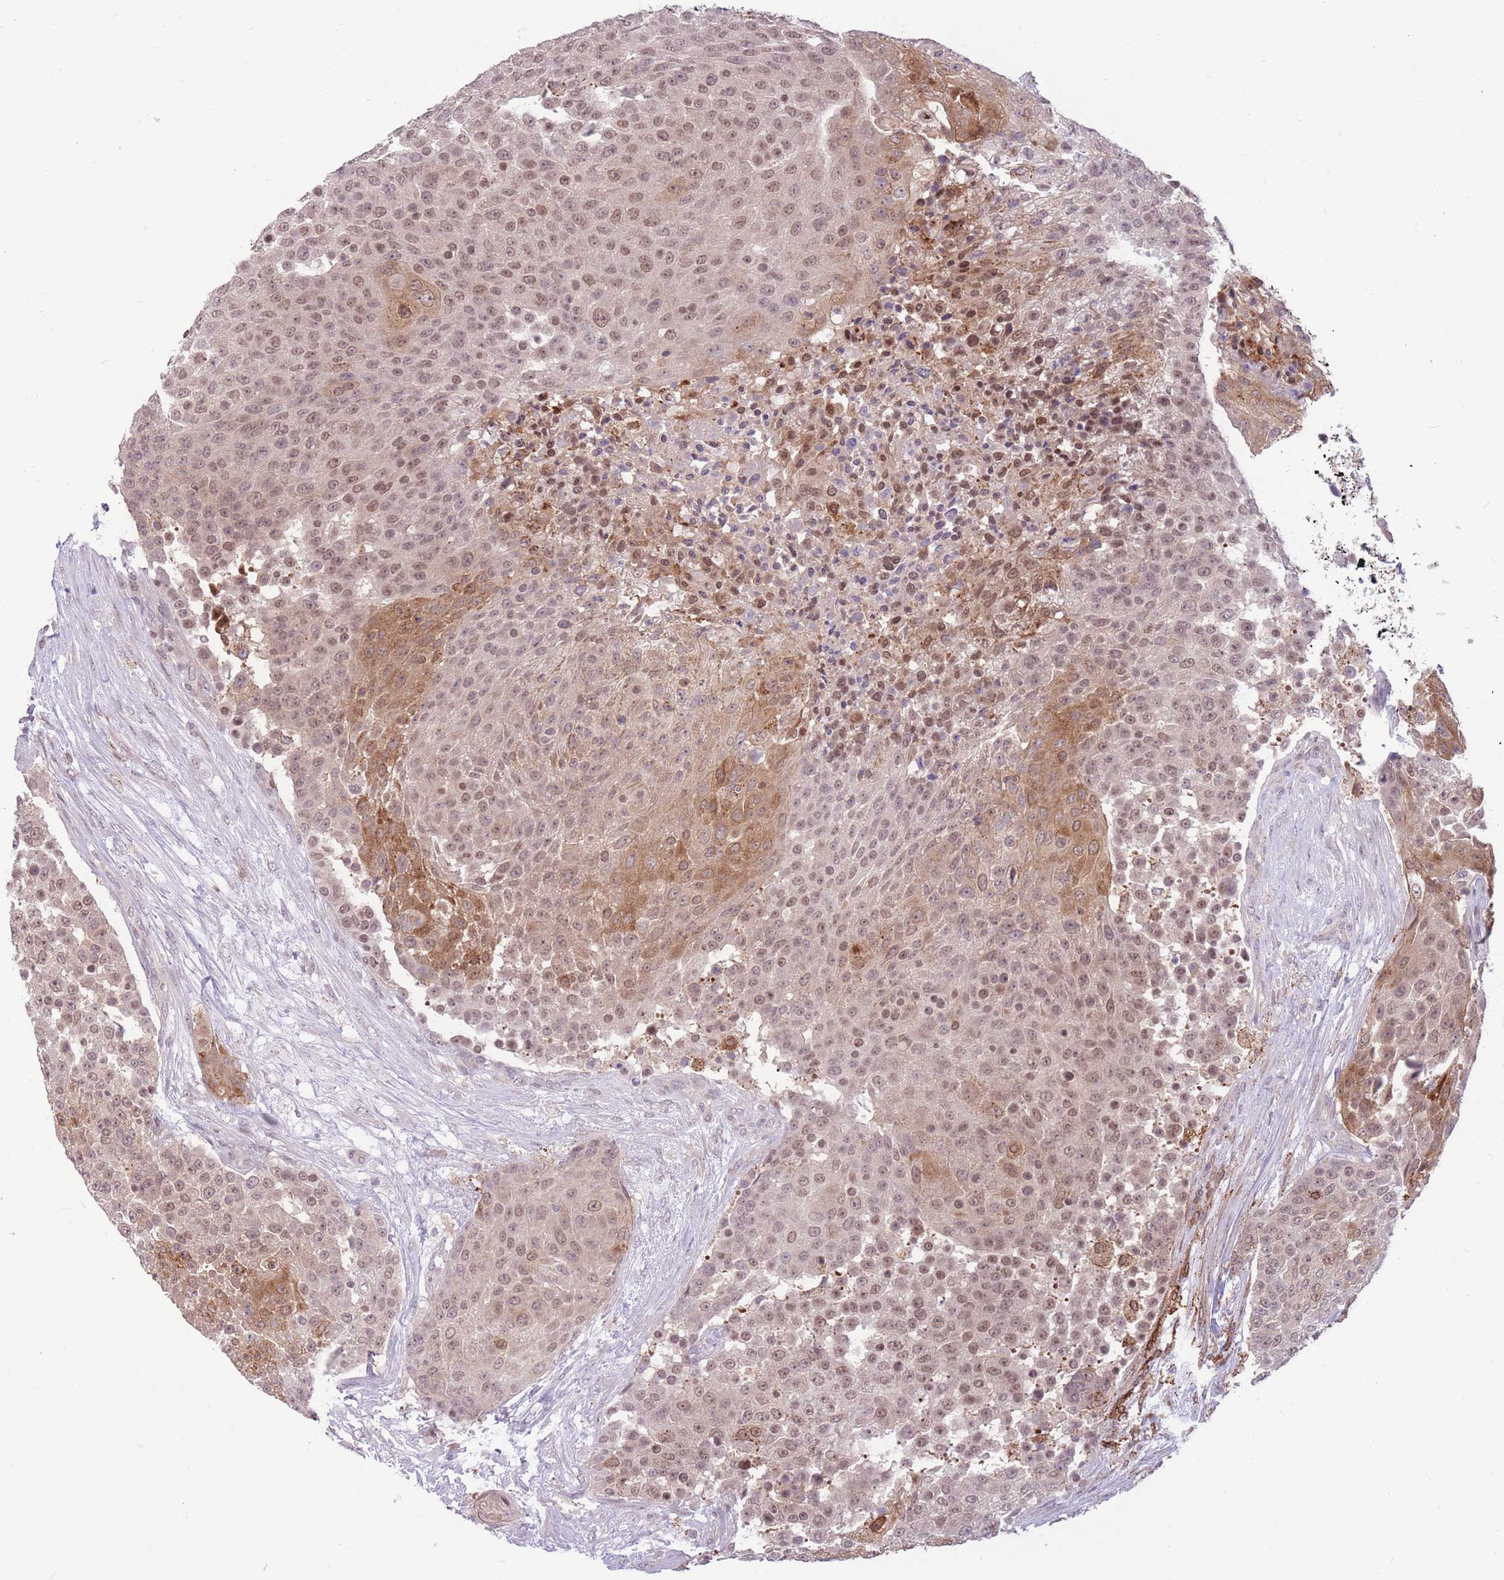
{"staining": {"intensity": "moderate", "quantity": ">75%", "location": "cytoplasmic/membranous,nuclear"}, "tissue": "urothelial cancer", "cell_type": "Tumor cells", "image_type": "cancer", "snomed": [{"axis": "morphology", "description": "Urothelial carcinoma, High grade"}, {"axis": "topography", "description": "Urinary bladder"}], "caption": "Immunohistochemistry image of urothelial cancer stained for a protein (brown), which reveals medium levels of moderate cytoplasmic/membranous and nuclear expression in about >75% of tumor cells.", "gene": "TCF20", "patient": {"sex": "female", "age": 63}}